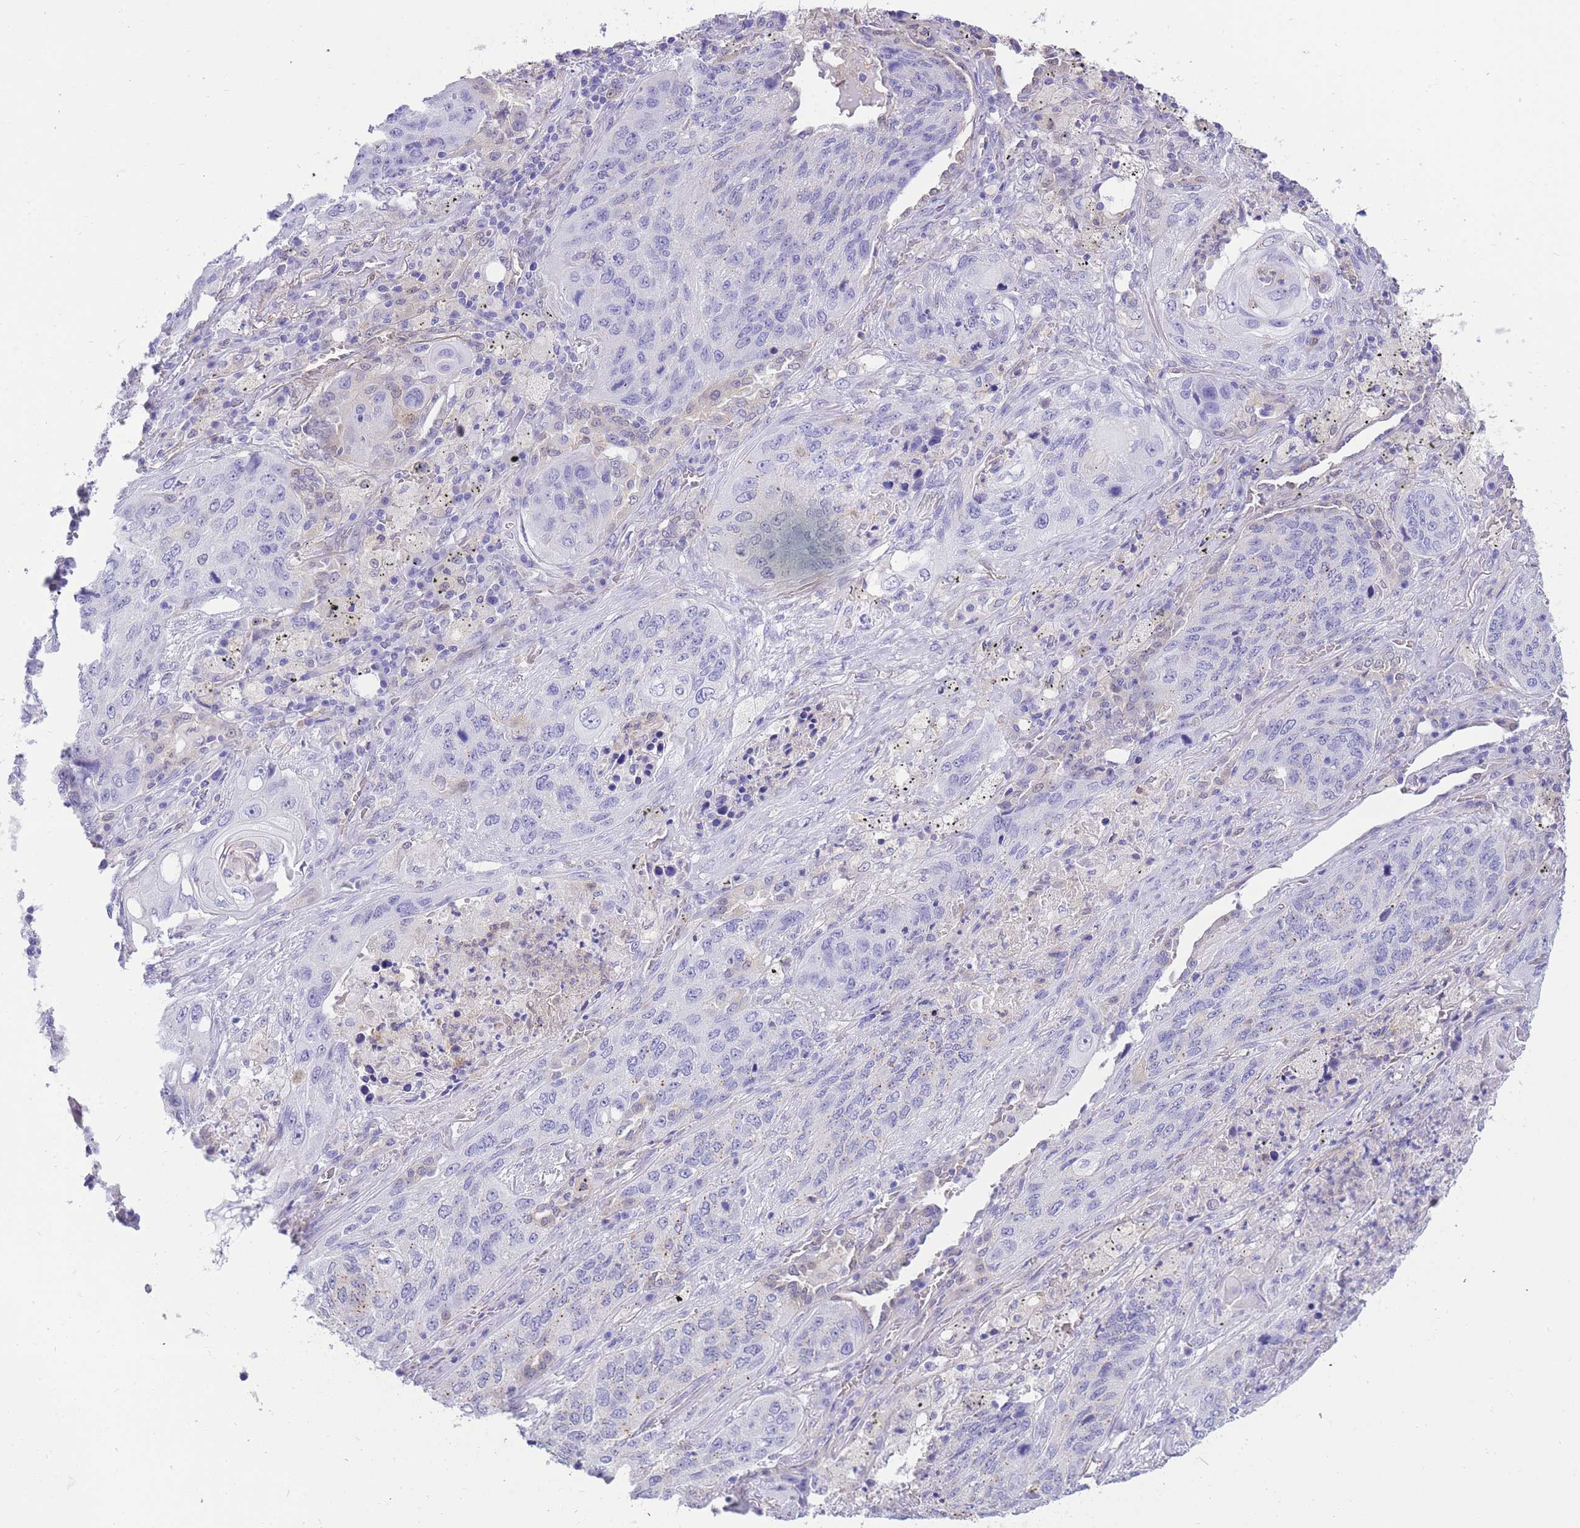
{"staining": {"intensity": "negative", "quantity": "none", "location": "none"}, "tissue": "lung cancer", "cell_type": "Tumor cells", "image_type": "cancer", "snomed": [{"axis": "morphology", "description": "Squamous cell carcinoma, NOS"}, {"axis": "topography", "description": "Lung"}], "caption": "Tumor cells are negative for protein expression in human lung cancer (squamous cell carcinoma). (DAB (3,3'-diaminobenzidine) IHC with hematoxylin counter stain).", "gene": "SULT1A1", "patient": {"sex": "female", "age": 63}}